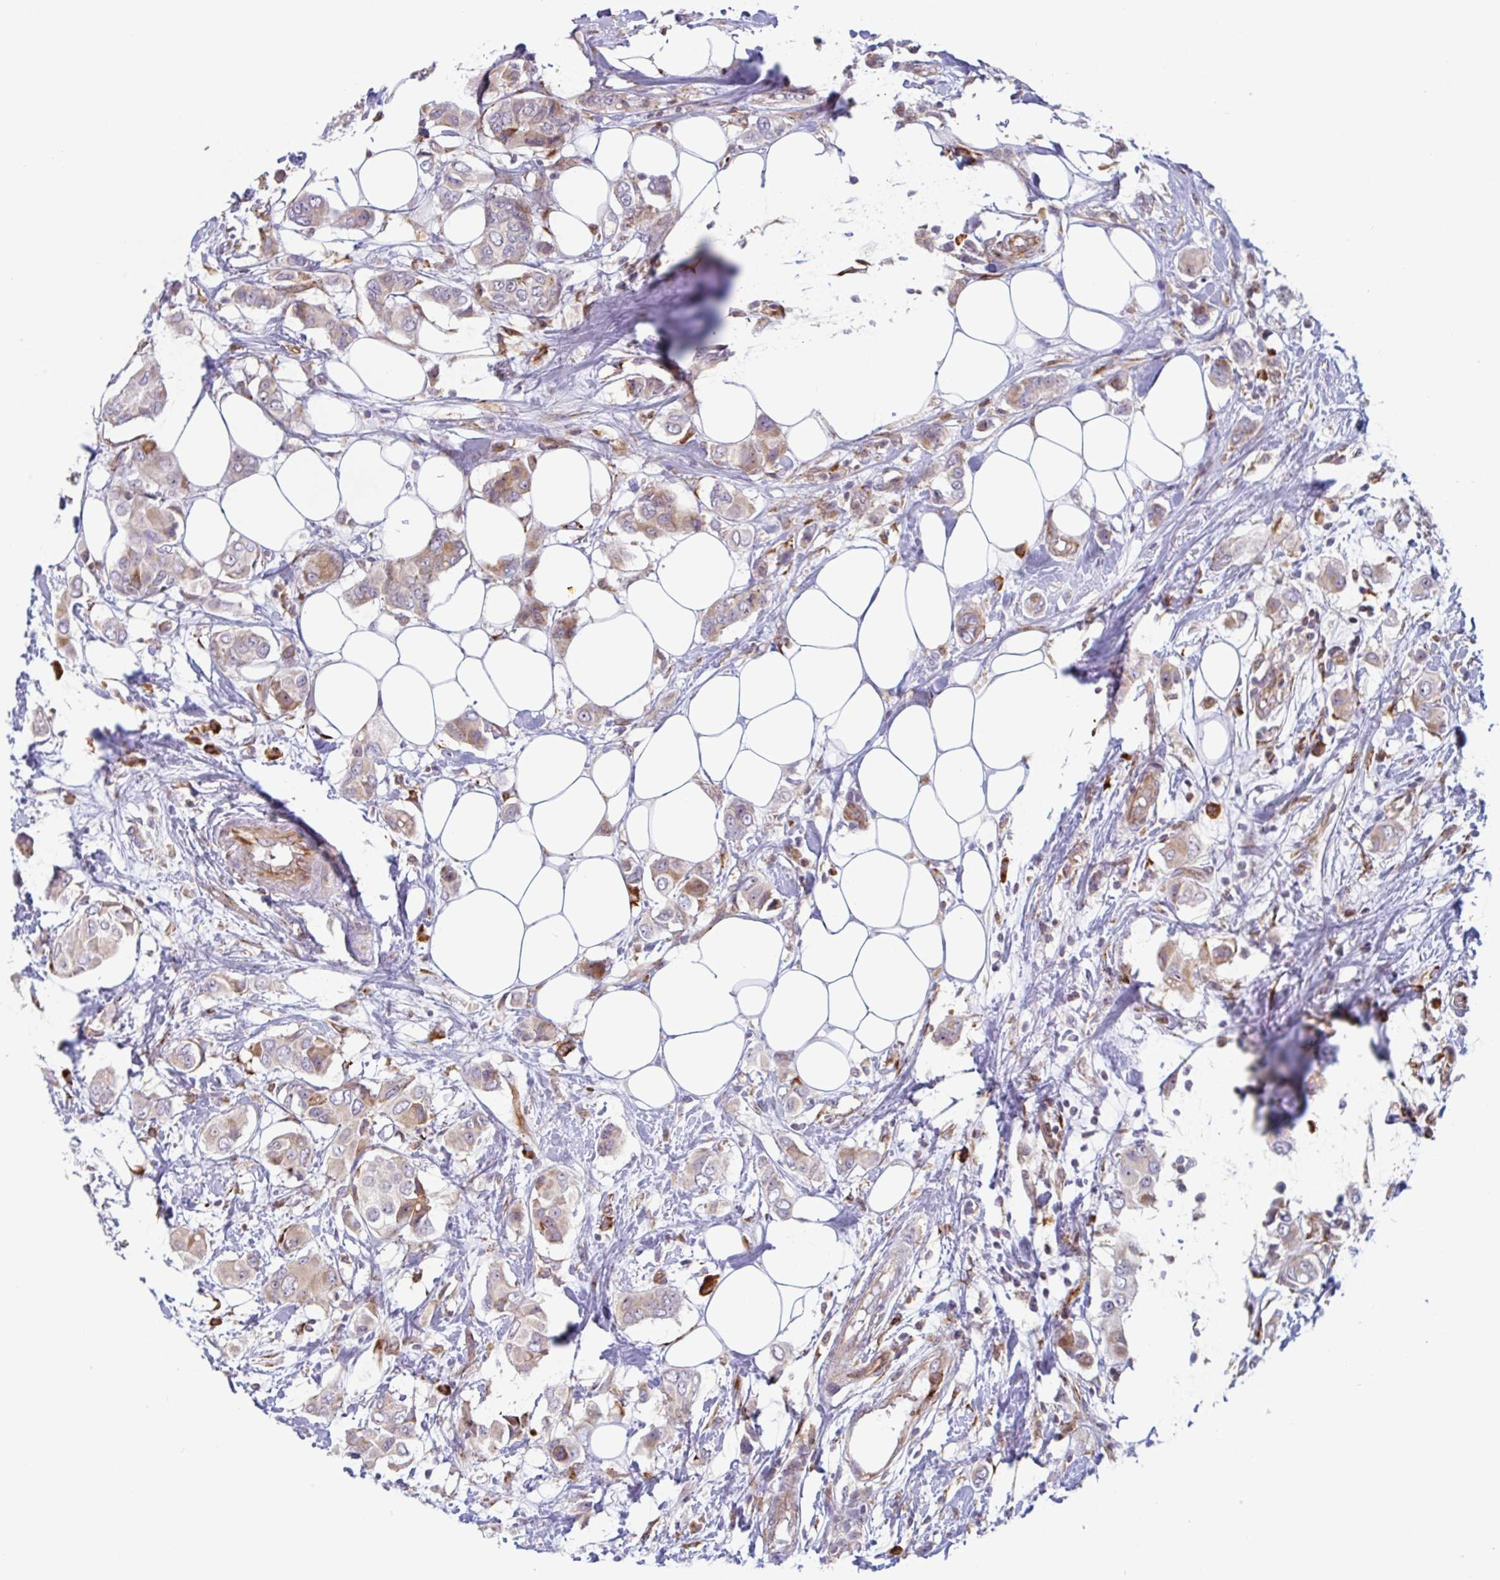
{"staining": {"intensity": "moderate", "quantity": "<25%", "location": "cytoplasmic/membranous"}, "tissue": "breast cancer", "cell_type": "Tumor cells", "image_type": "cancer", "snomed": [{"axis": "morphology", "description": "Lobular carcinoma"}, {"axis": "topography", "description": "Breast"}], "caption": "Immunohistochemistry (IHC) of breast cancer demonstrates low levels of moderate cytoplasmic/membranous expression in approximately <25% of tumor cells.", "gene": "RIT1", "patient": {"sex": "female", "age": 51}}